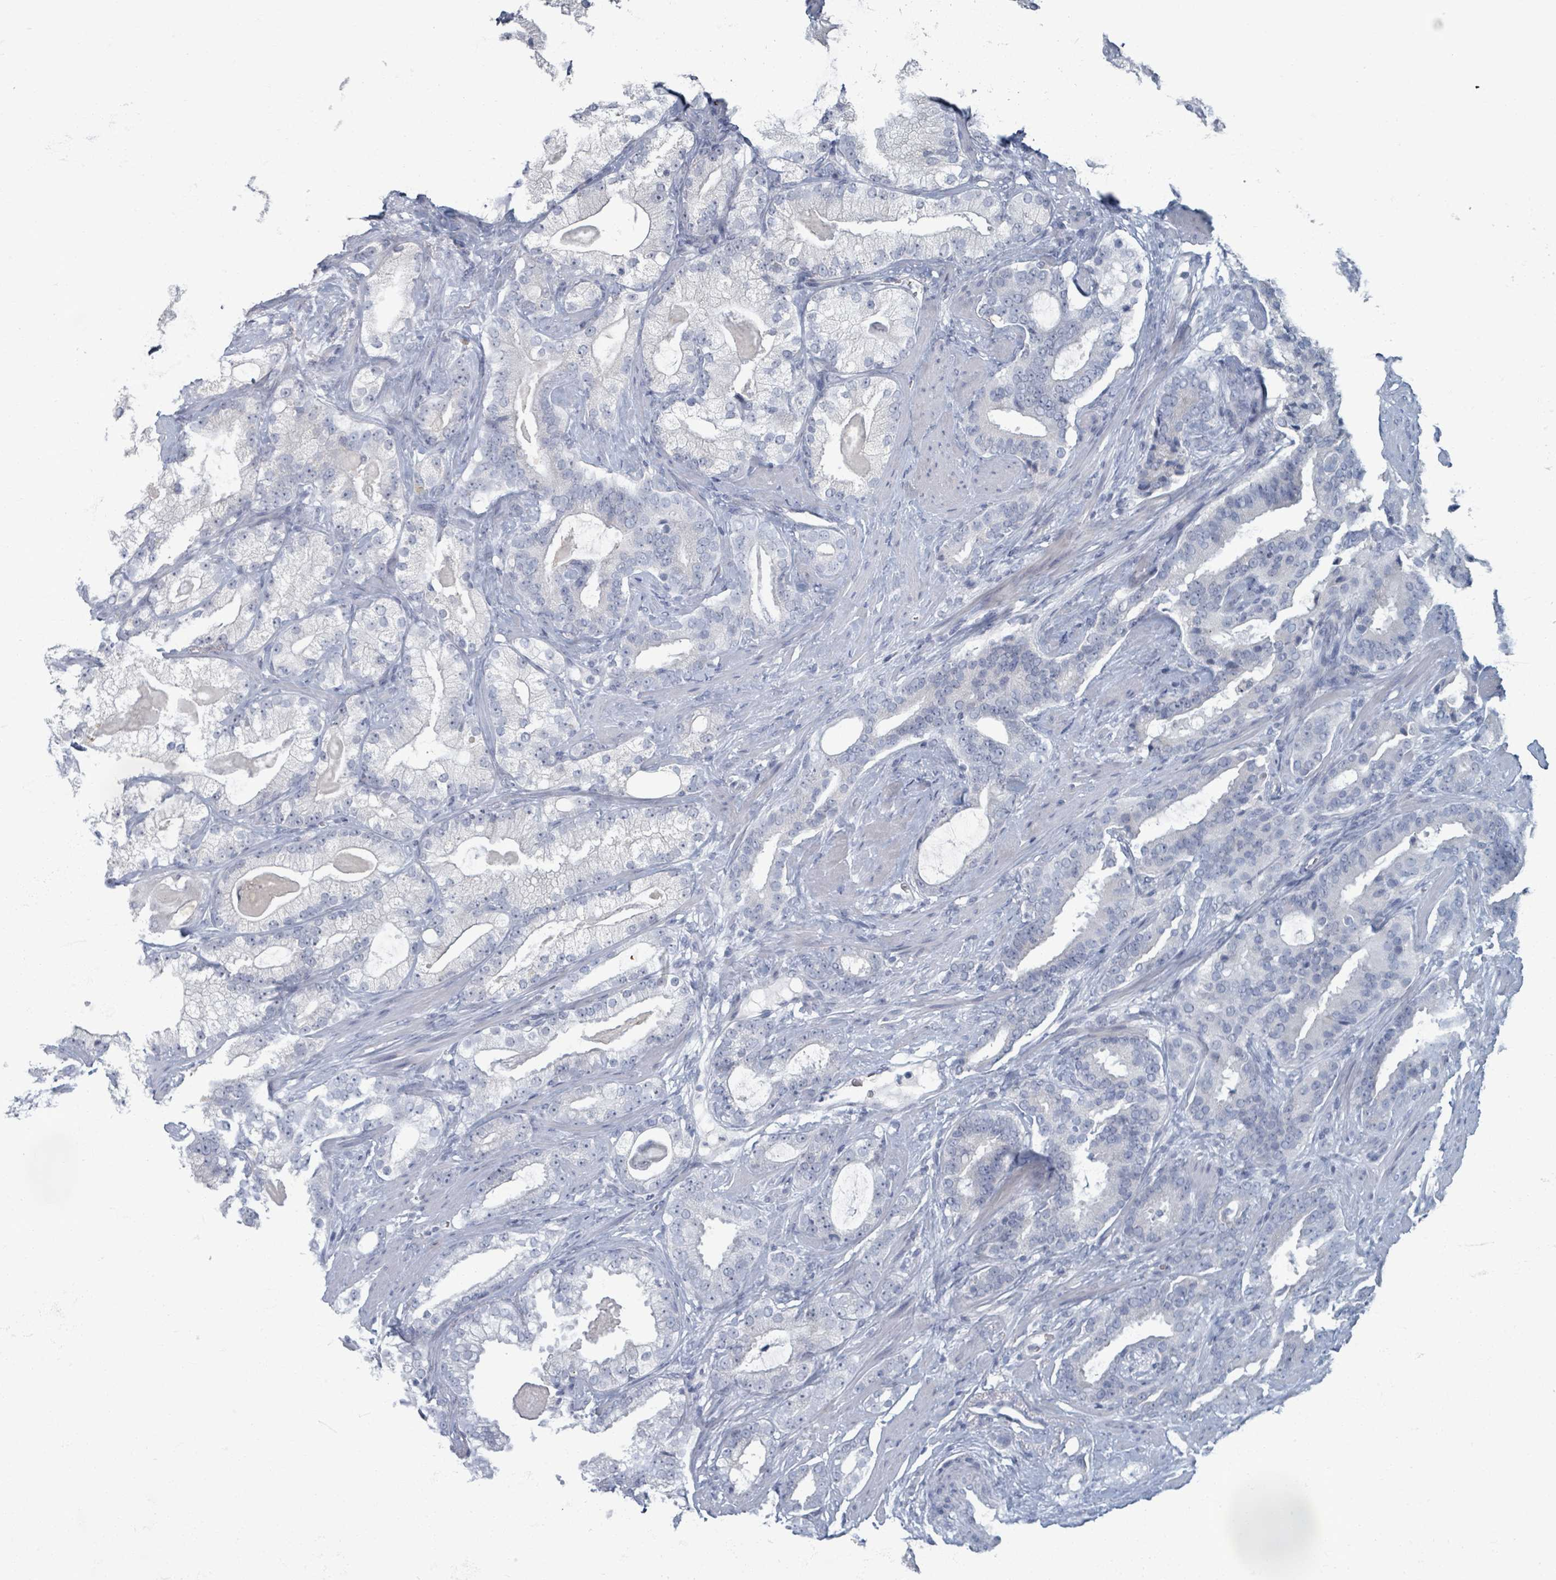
{"staining": {"intensity": "negative", "quantity": "none", "location": "none"}, "tissue": "prostate cancer", "cell_type": "Tumor cells", "image_type": "cancer", "snomed": [{"axis": "morphology", "description": "Adenocarcinoma, High grade"}, {"axis": "topography", "description": "Prostate"}], "caption": "A histopathology image of prostate adenocarcinoma (high-grade) stained for a protein displays no brown staining in tumor cells.", "gene": "WNT11", "patient": {"sex": "male", "age": 64}}